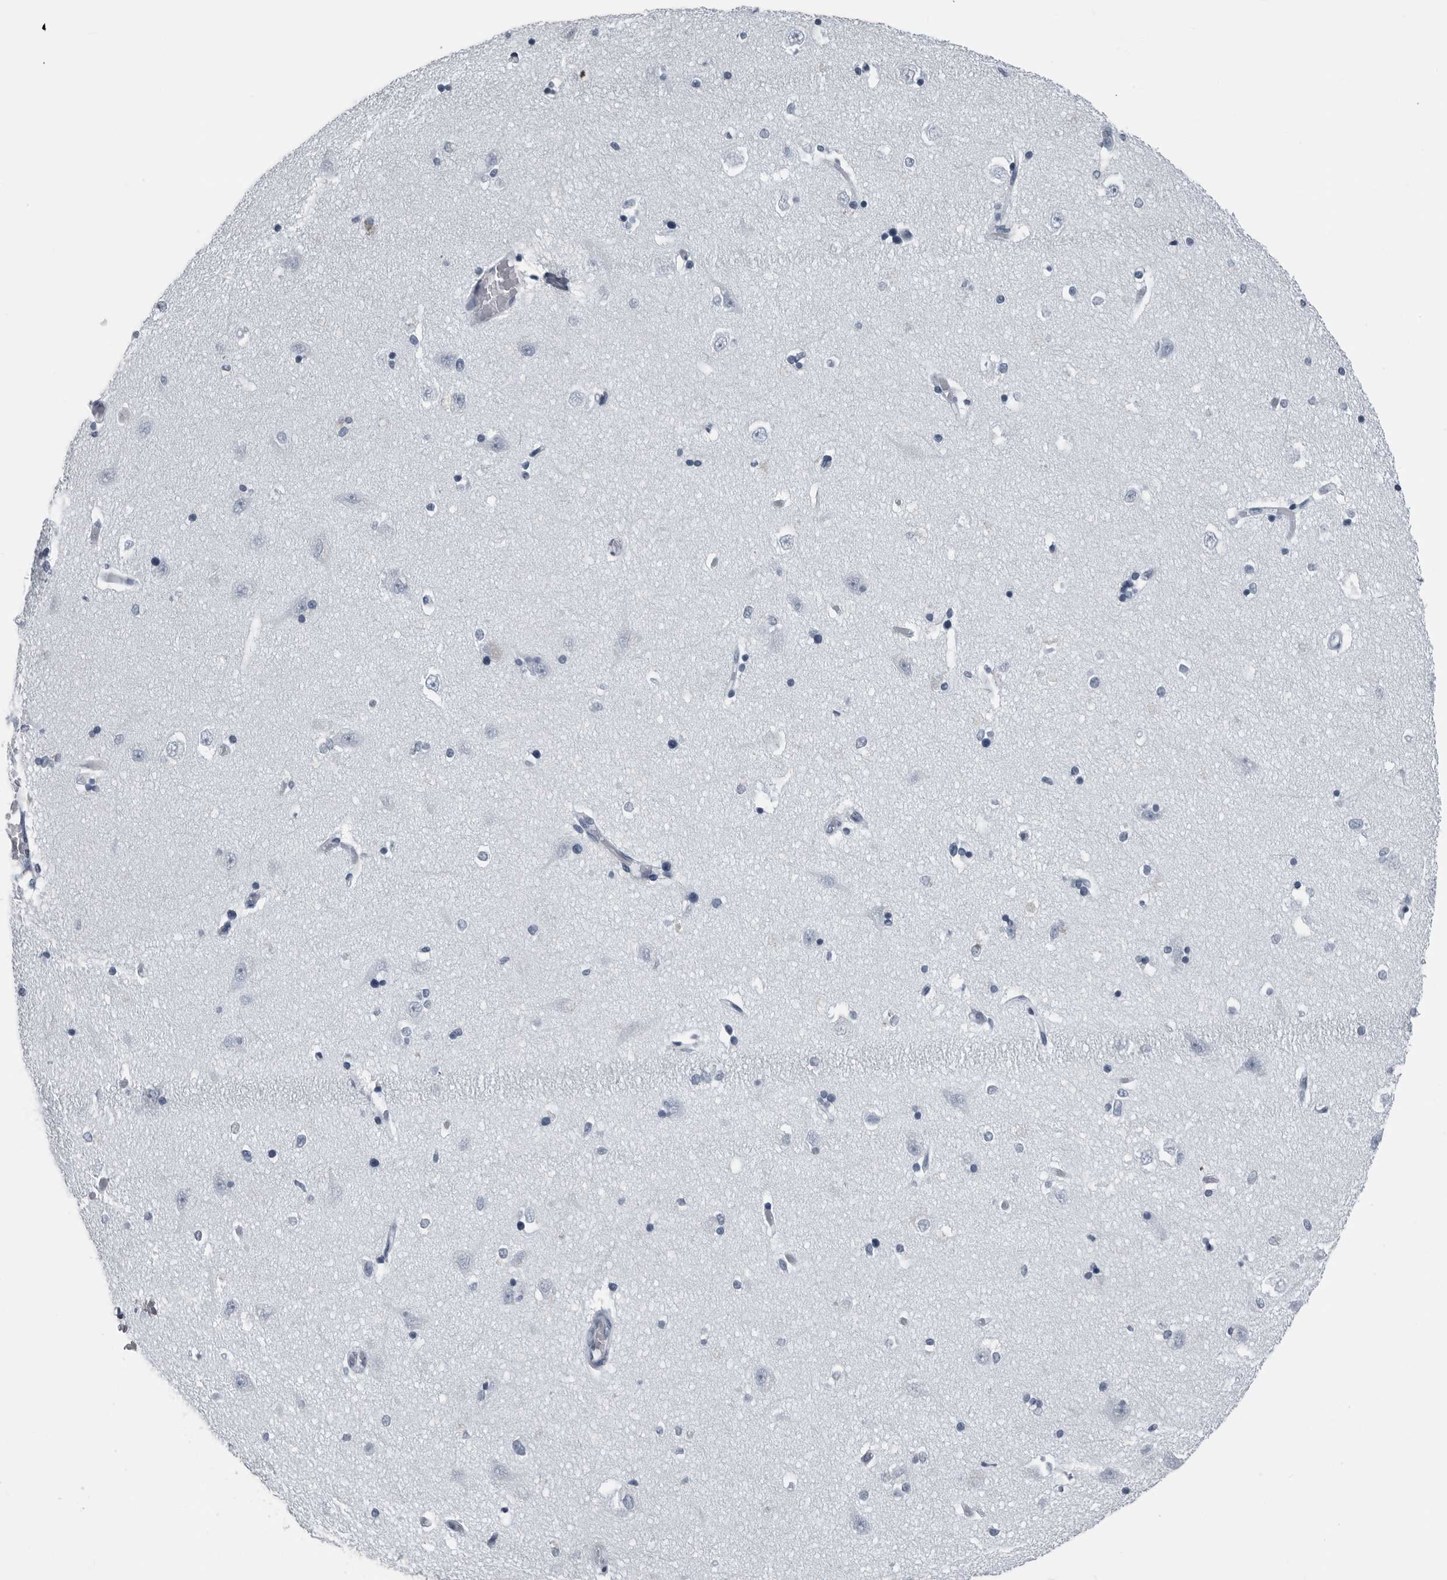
{"staining": {"intensity": "negative", "quantity": "none", "location": "none"}, "tissue": "hippocampus", "cell_type": "Glial cells", "image_type": "normal", "snomed": [{"axis": "morphology", "description": "Normal tissue, NOS"}, {"axis": "topography", "description": "Hippocampus"}], "caption": "Glial cells are negative for brown protein staining in unremarkable hippocampus. (Immunohistochemistry (ihc), brightfield microscopy, high magnification).", "gene": "SPINK1", "patient": {"sex": "male", "age": 45}}